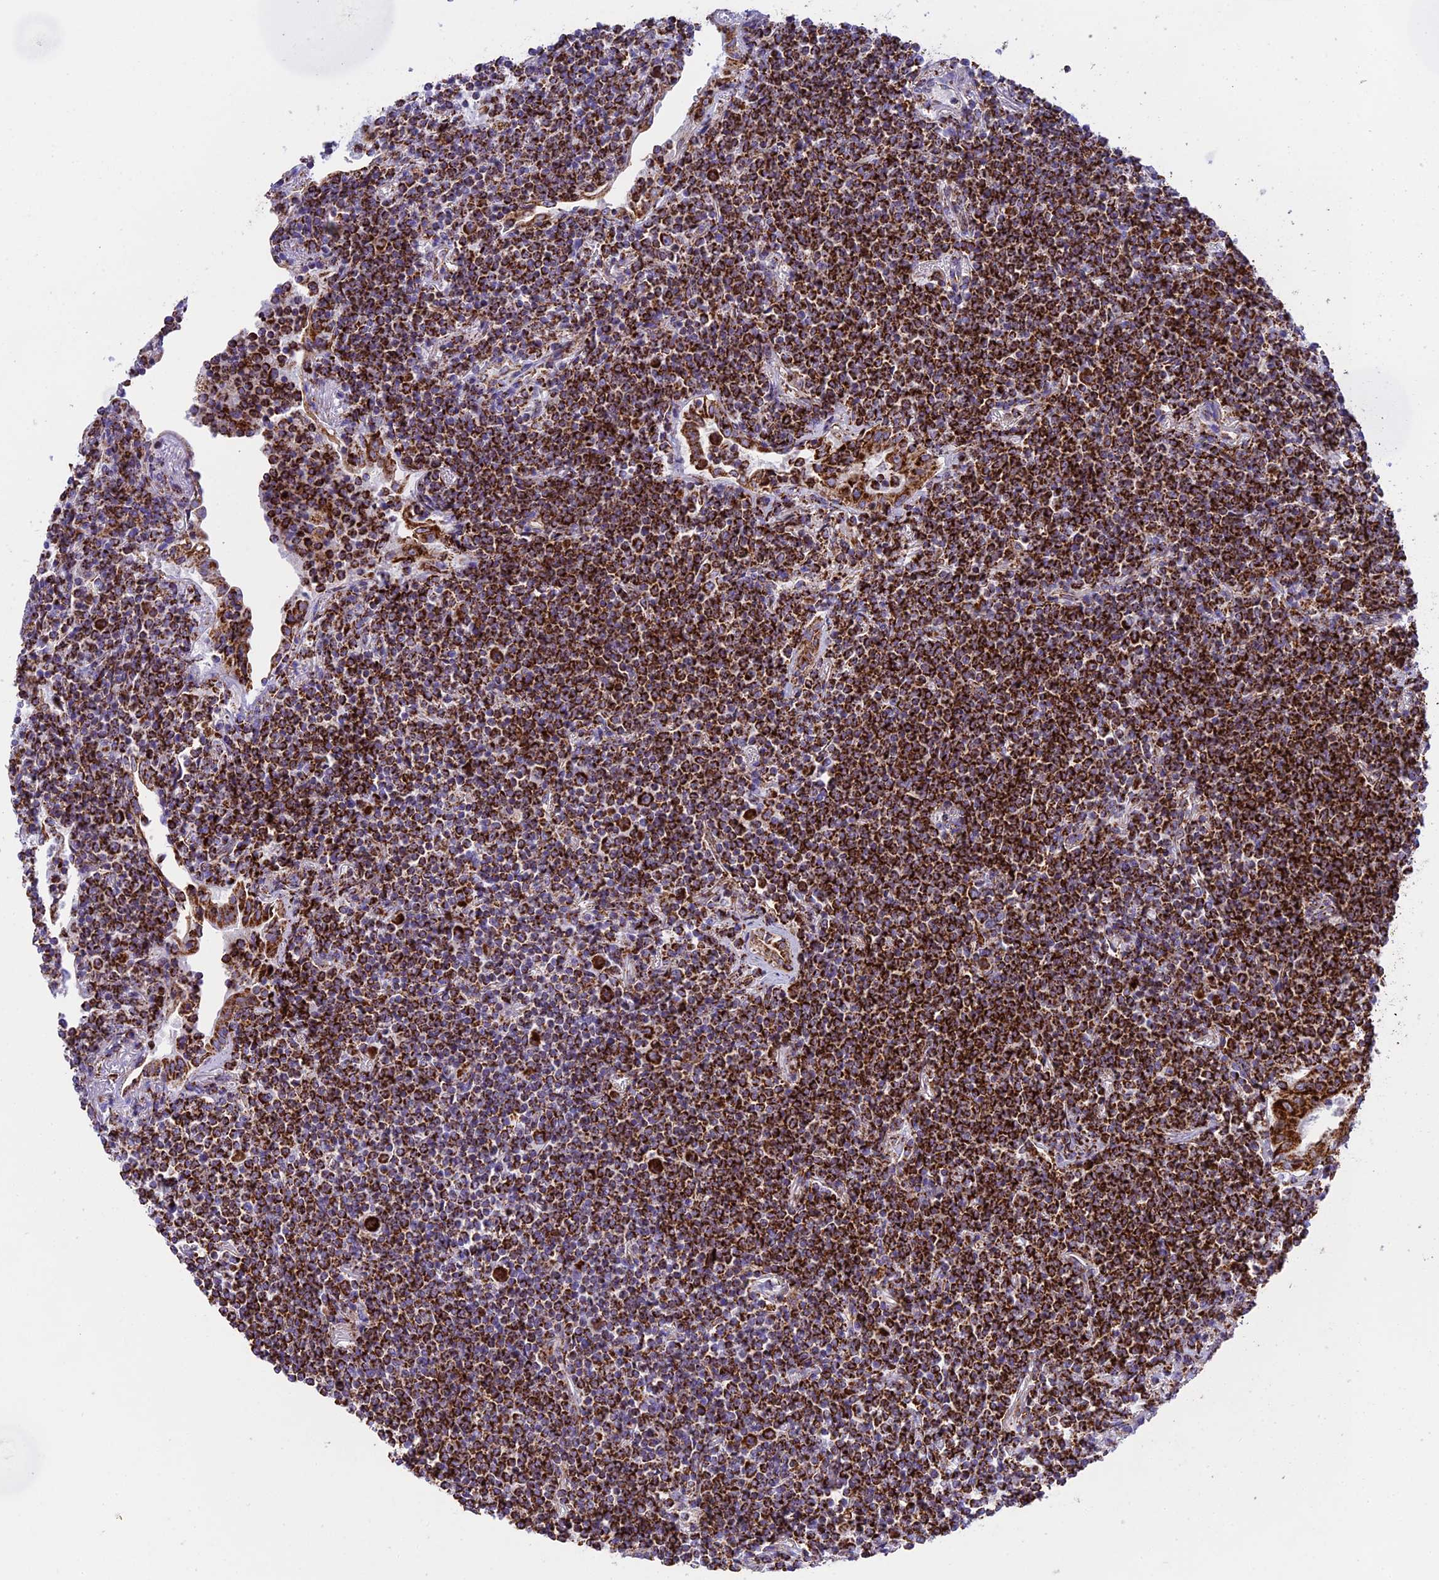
{"staining": {"intensity": "strong", "quantity": ">75%", "location": "cytoplasmic/membranous"}, "tissue": "lymphoma", "cell_type": "Tumor cells", "image_type": "cancer", "snomed": [{"axis": "morphology", "description": "Malignant lymphoma, non-Hodgkin's type, Low grade"}, {"axis": "topography", "description": "Lung"}], "caption": "Immunohistochemistry of lymphoma shows high levels of strong cytoplasmic/membranous expression in approximately >75% of tumor cells.", "gene": "CHCHD3", "patient": {"sex": "female", "age": 71}}